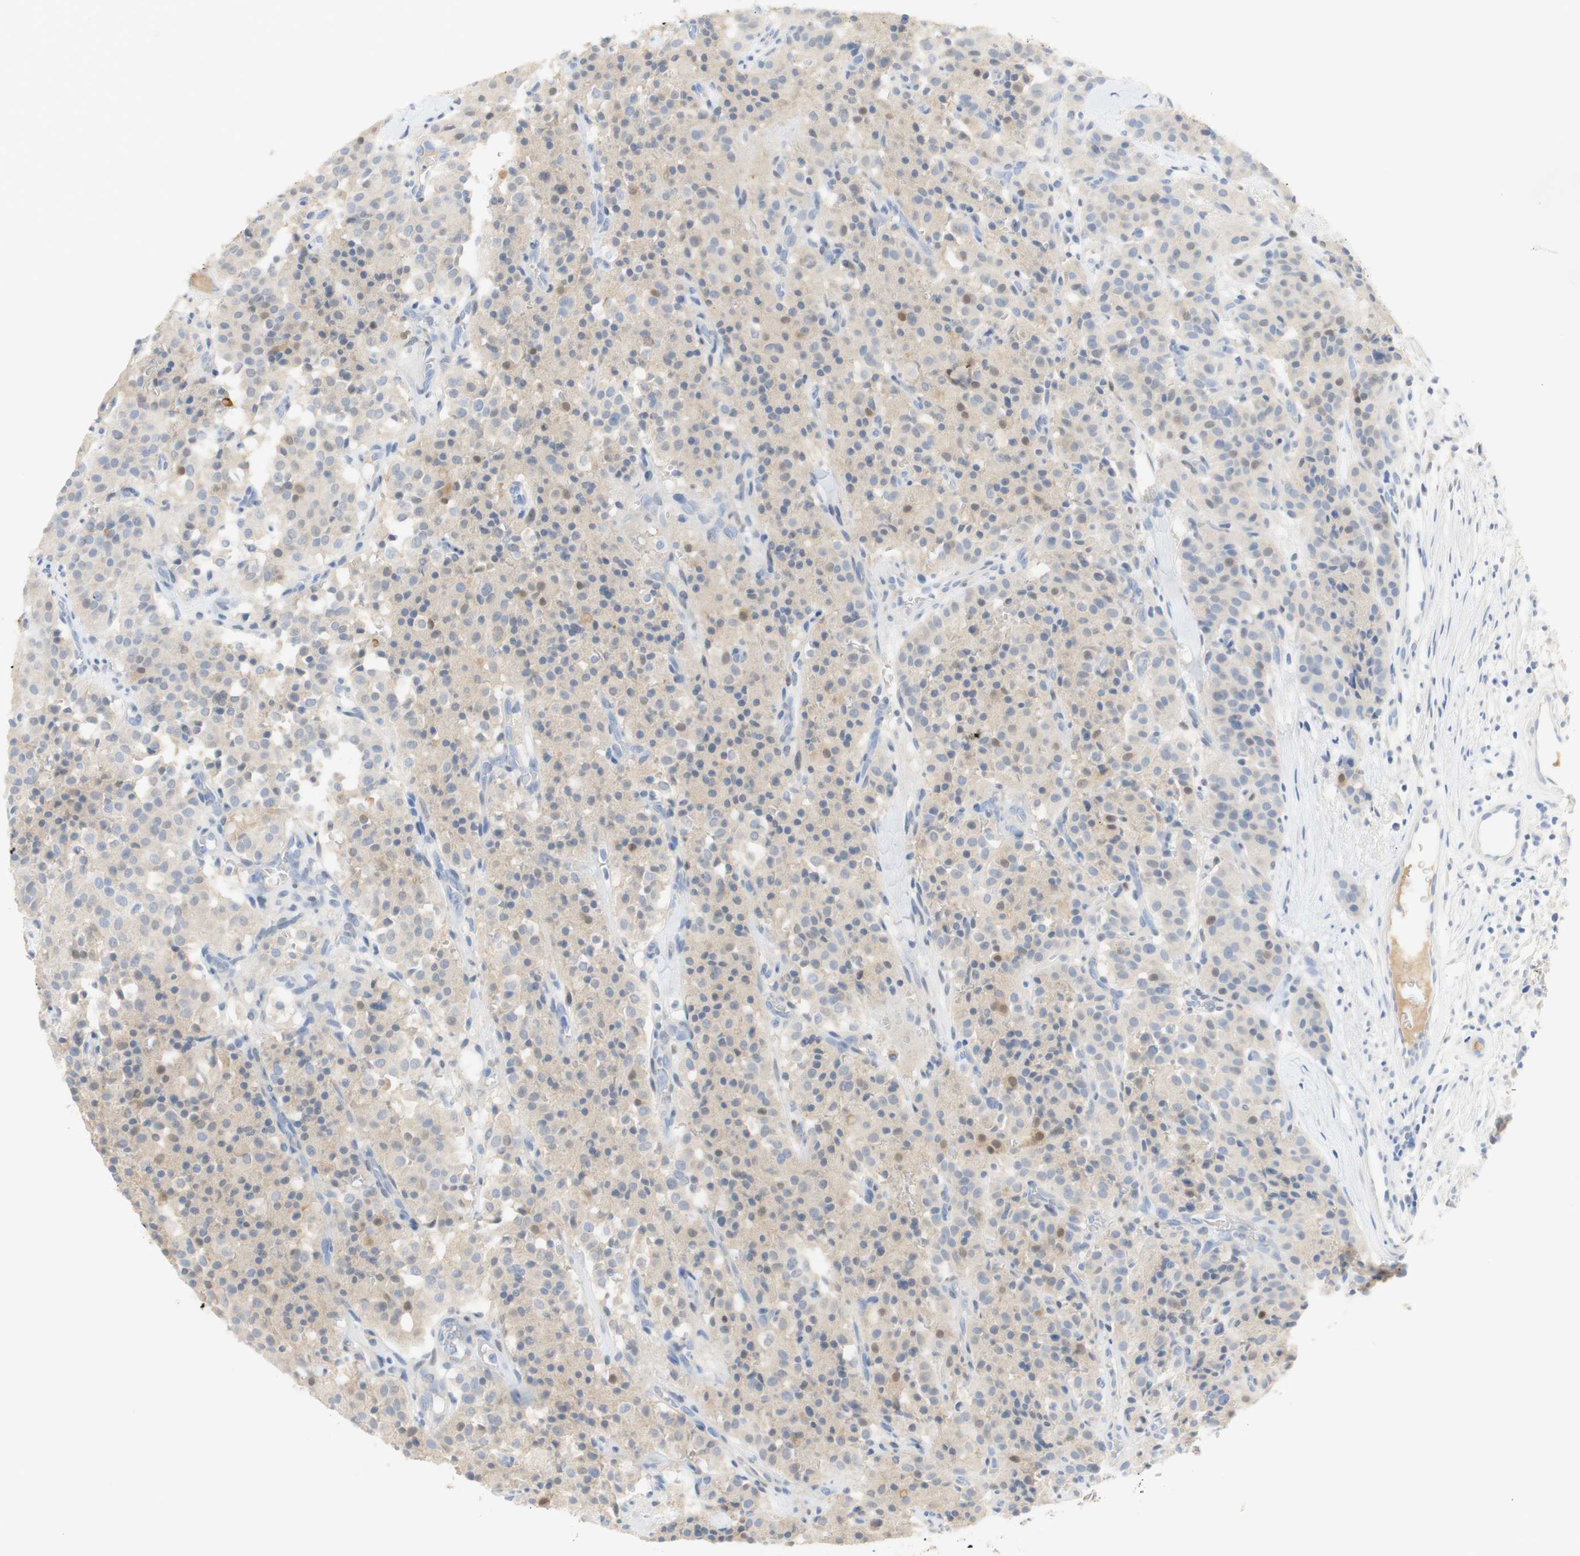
{"staining": {"intensity": "negative", "quantity": "none", "location": "none"}, "tissue": "carcinoid", "cell_type": "Tumor cells", "image_type": "cancer", "snomed": [{"axis": "morphology", "description": "Carcinoid, malignant, NOS"}, {"axis": "topography", "description": "Lung"}], "caption": "There is no significant expression in tumor cells of carcinoid (malignant).", "gene": "SELENBP1", "patient": {"sex": "male", "age": 30}}